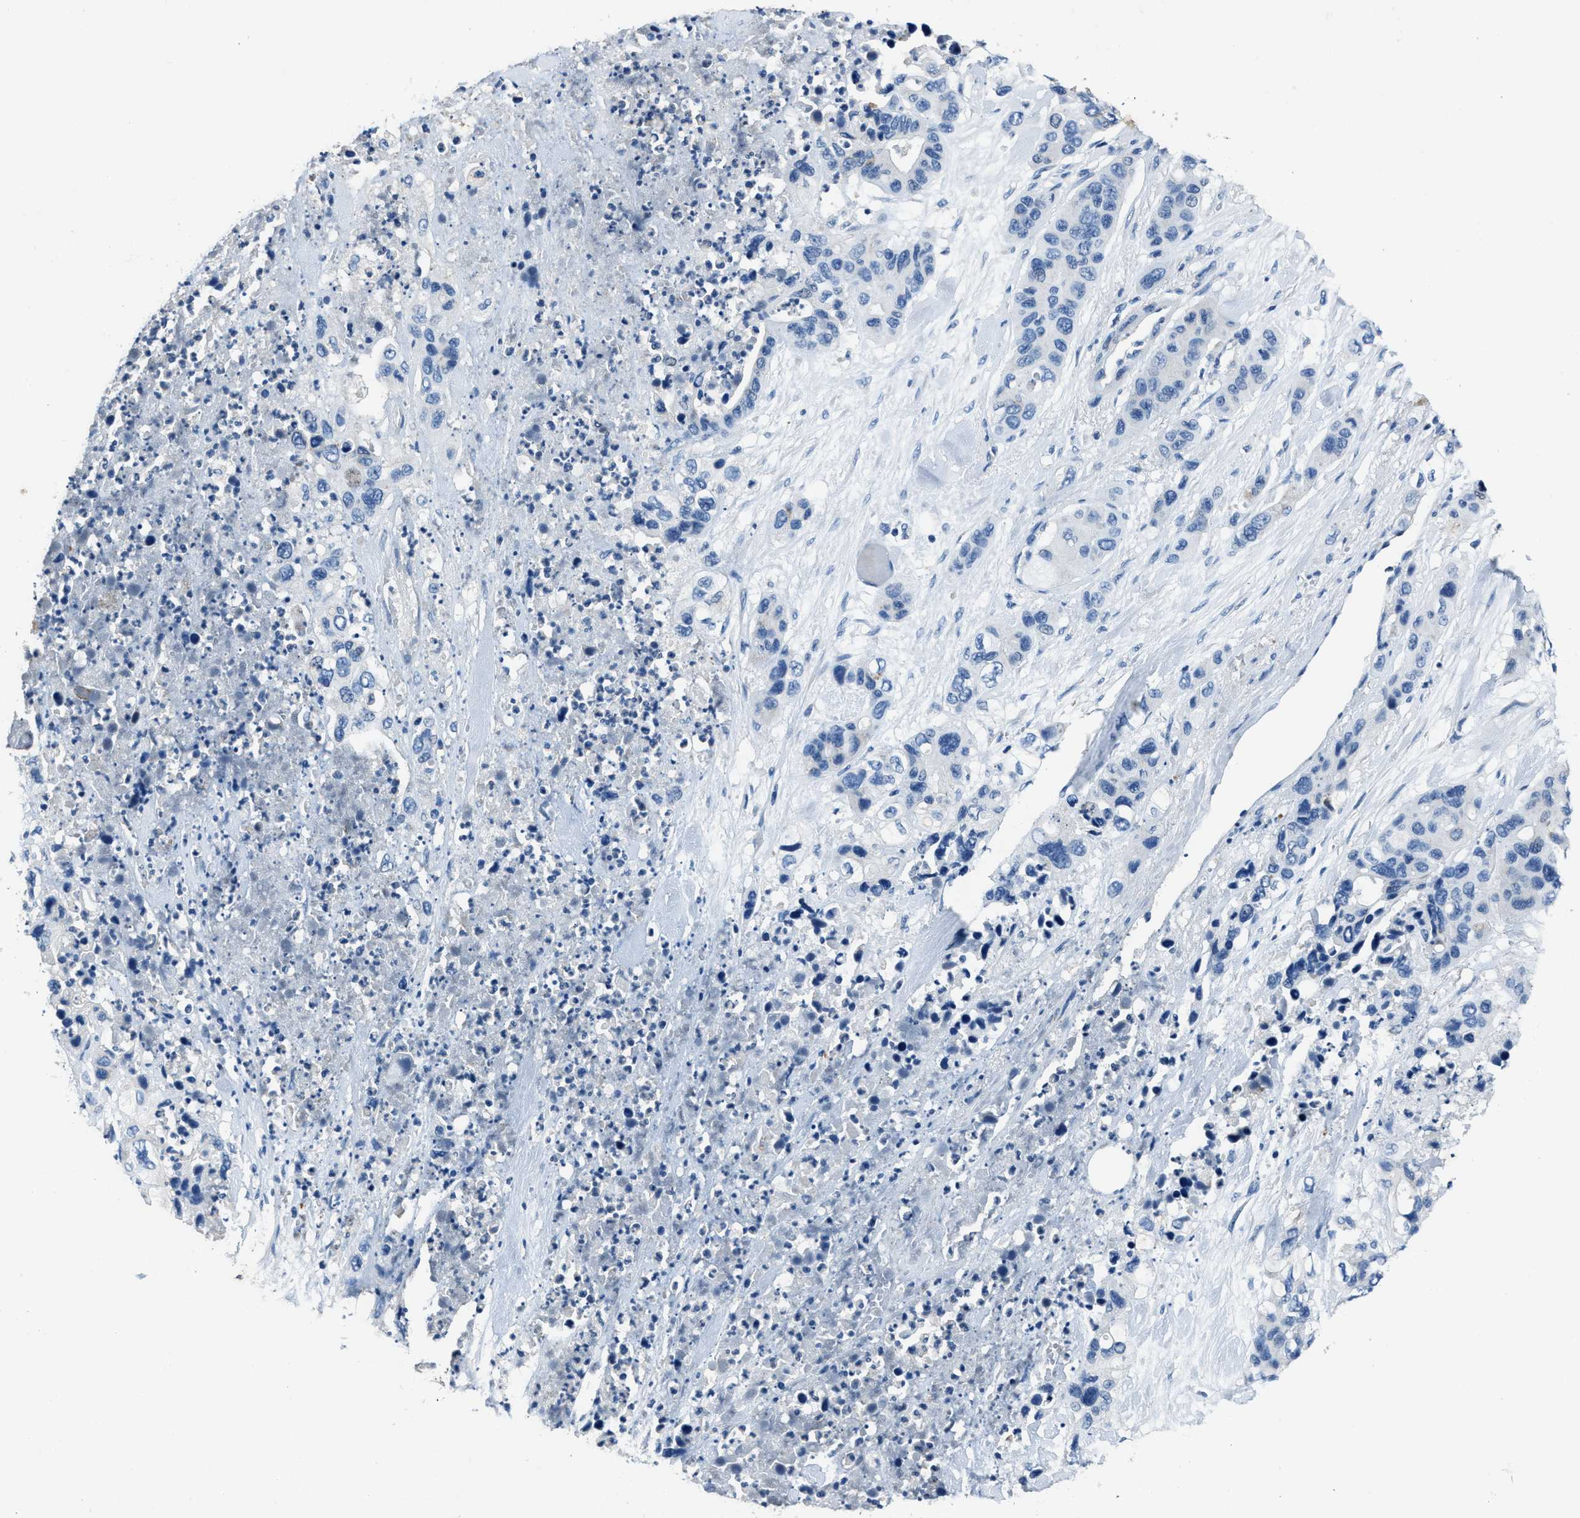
{"staining": {"intensity": "negative", "quantity": "none", "location": "none"}, "tissue": "pancreatic cancer", "cell_type": "Tumor cells", "image_type": "cancer", "snomed": [{"axis": "morphology", "description": "Adenocarcinoma, NOS"}, {"axis": "topography", "description": "Pancreas"}], "caption": "A high-resolution histopathology image shows IHC staining of adenocarcinoma (pancreatic), which demonstrates no significant expression in tumor cells. Nuclei are stained in blue.", "gene": "ADAM2", "patient": {"sex": "female", "age": 71}}